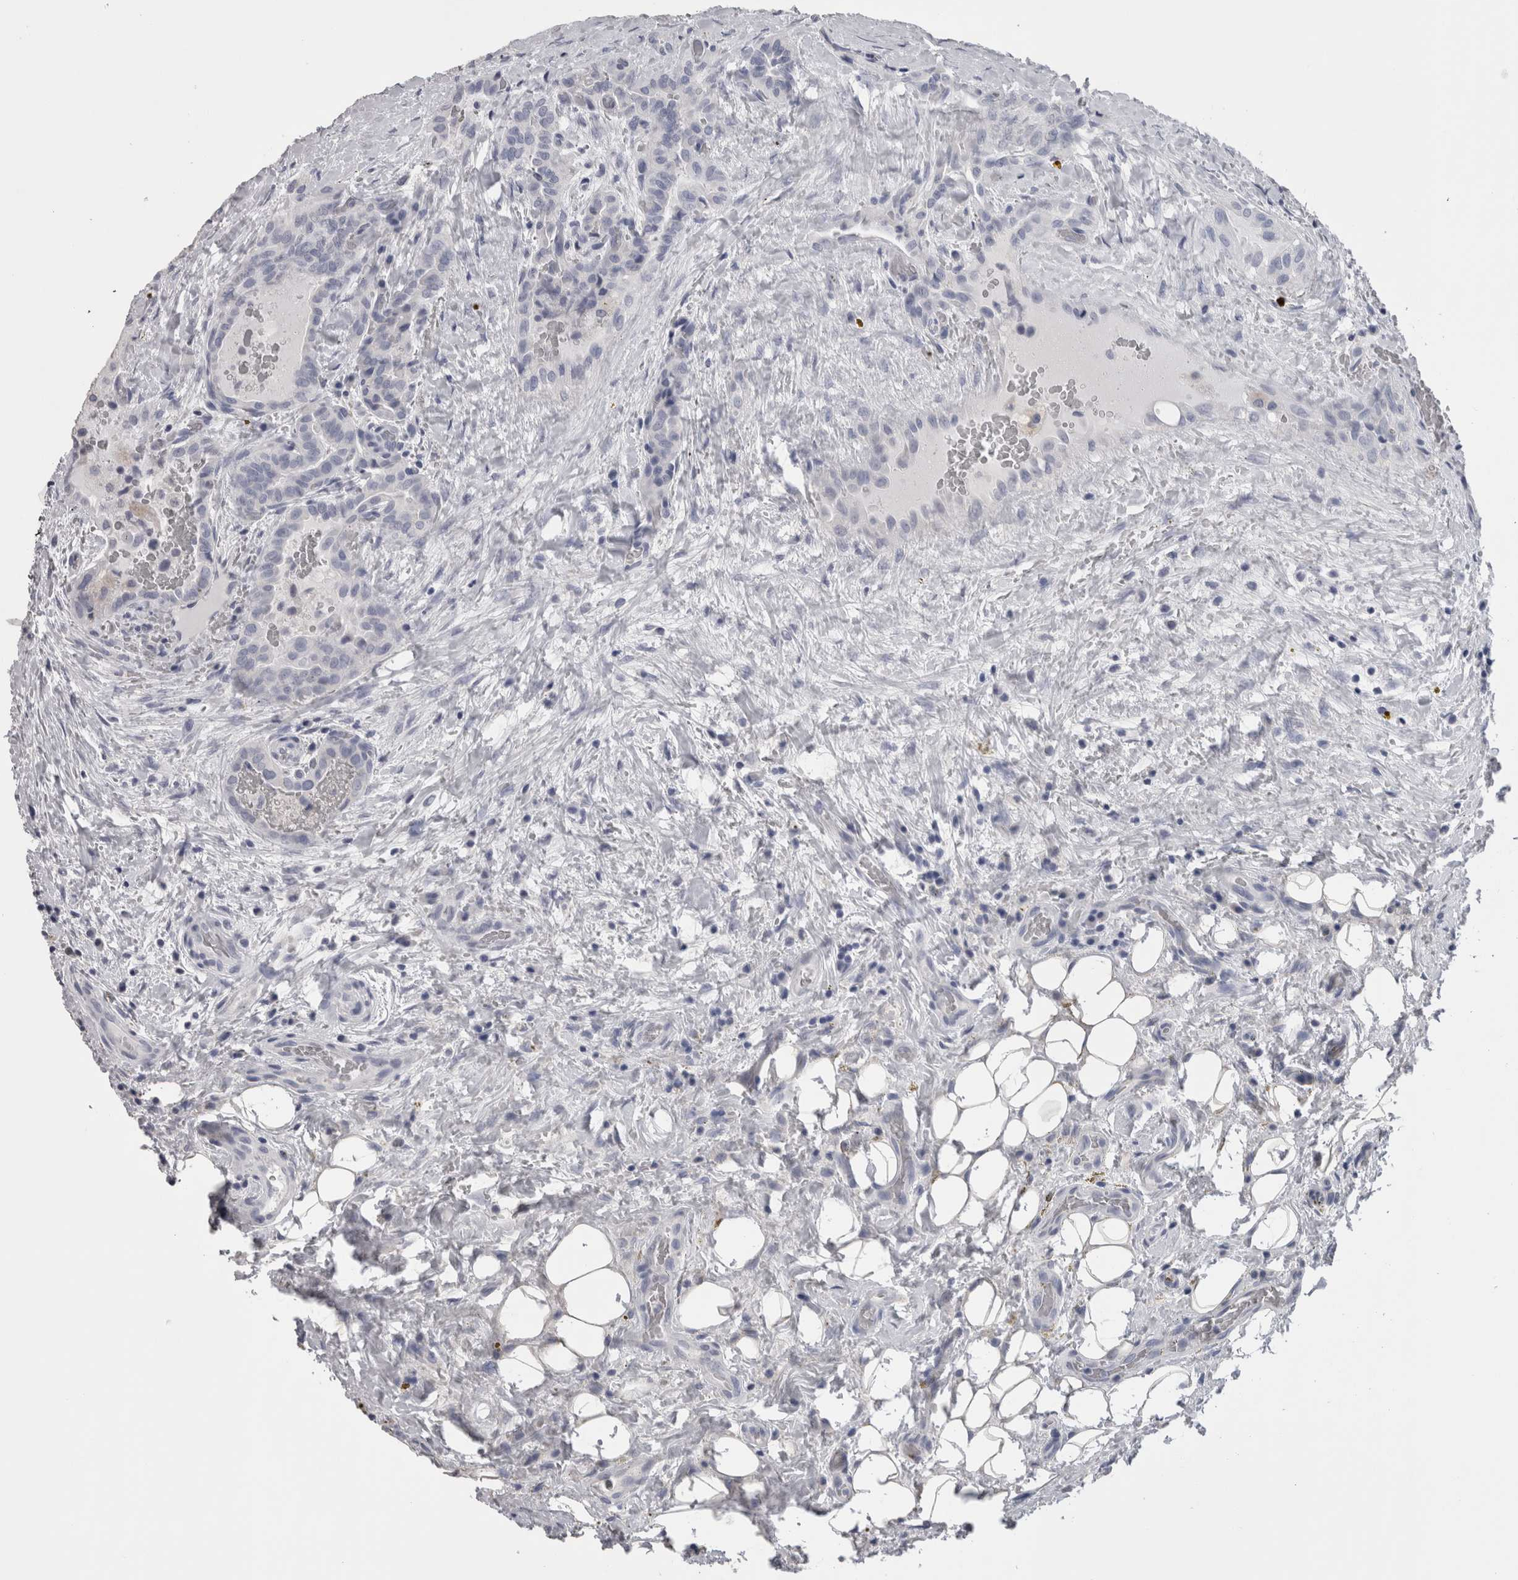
{"staining": {"intensity": "negative", "quantity": "none", "location": "none"}, "tissue": "thyroid cancer", "cell_type": "Tumor cells", "image_type": "cancer", "snomed": [{"axis": "morphology", "description": "Papillary adenocarcinoma, NOS"}, {"axis": "topography", "description": "Thyroid gland"}], "caption": "This is a photomicrograph of immunohistochemistry (IHC) staining of thyroid papillary adenocarcinoma, which shows no staining in tumor cells. (IHC, brightfield microscopy, high magnification).", "gene": "CA8", "patient": {"sex": "male", "age": 77}}